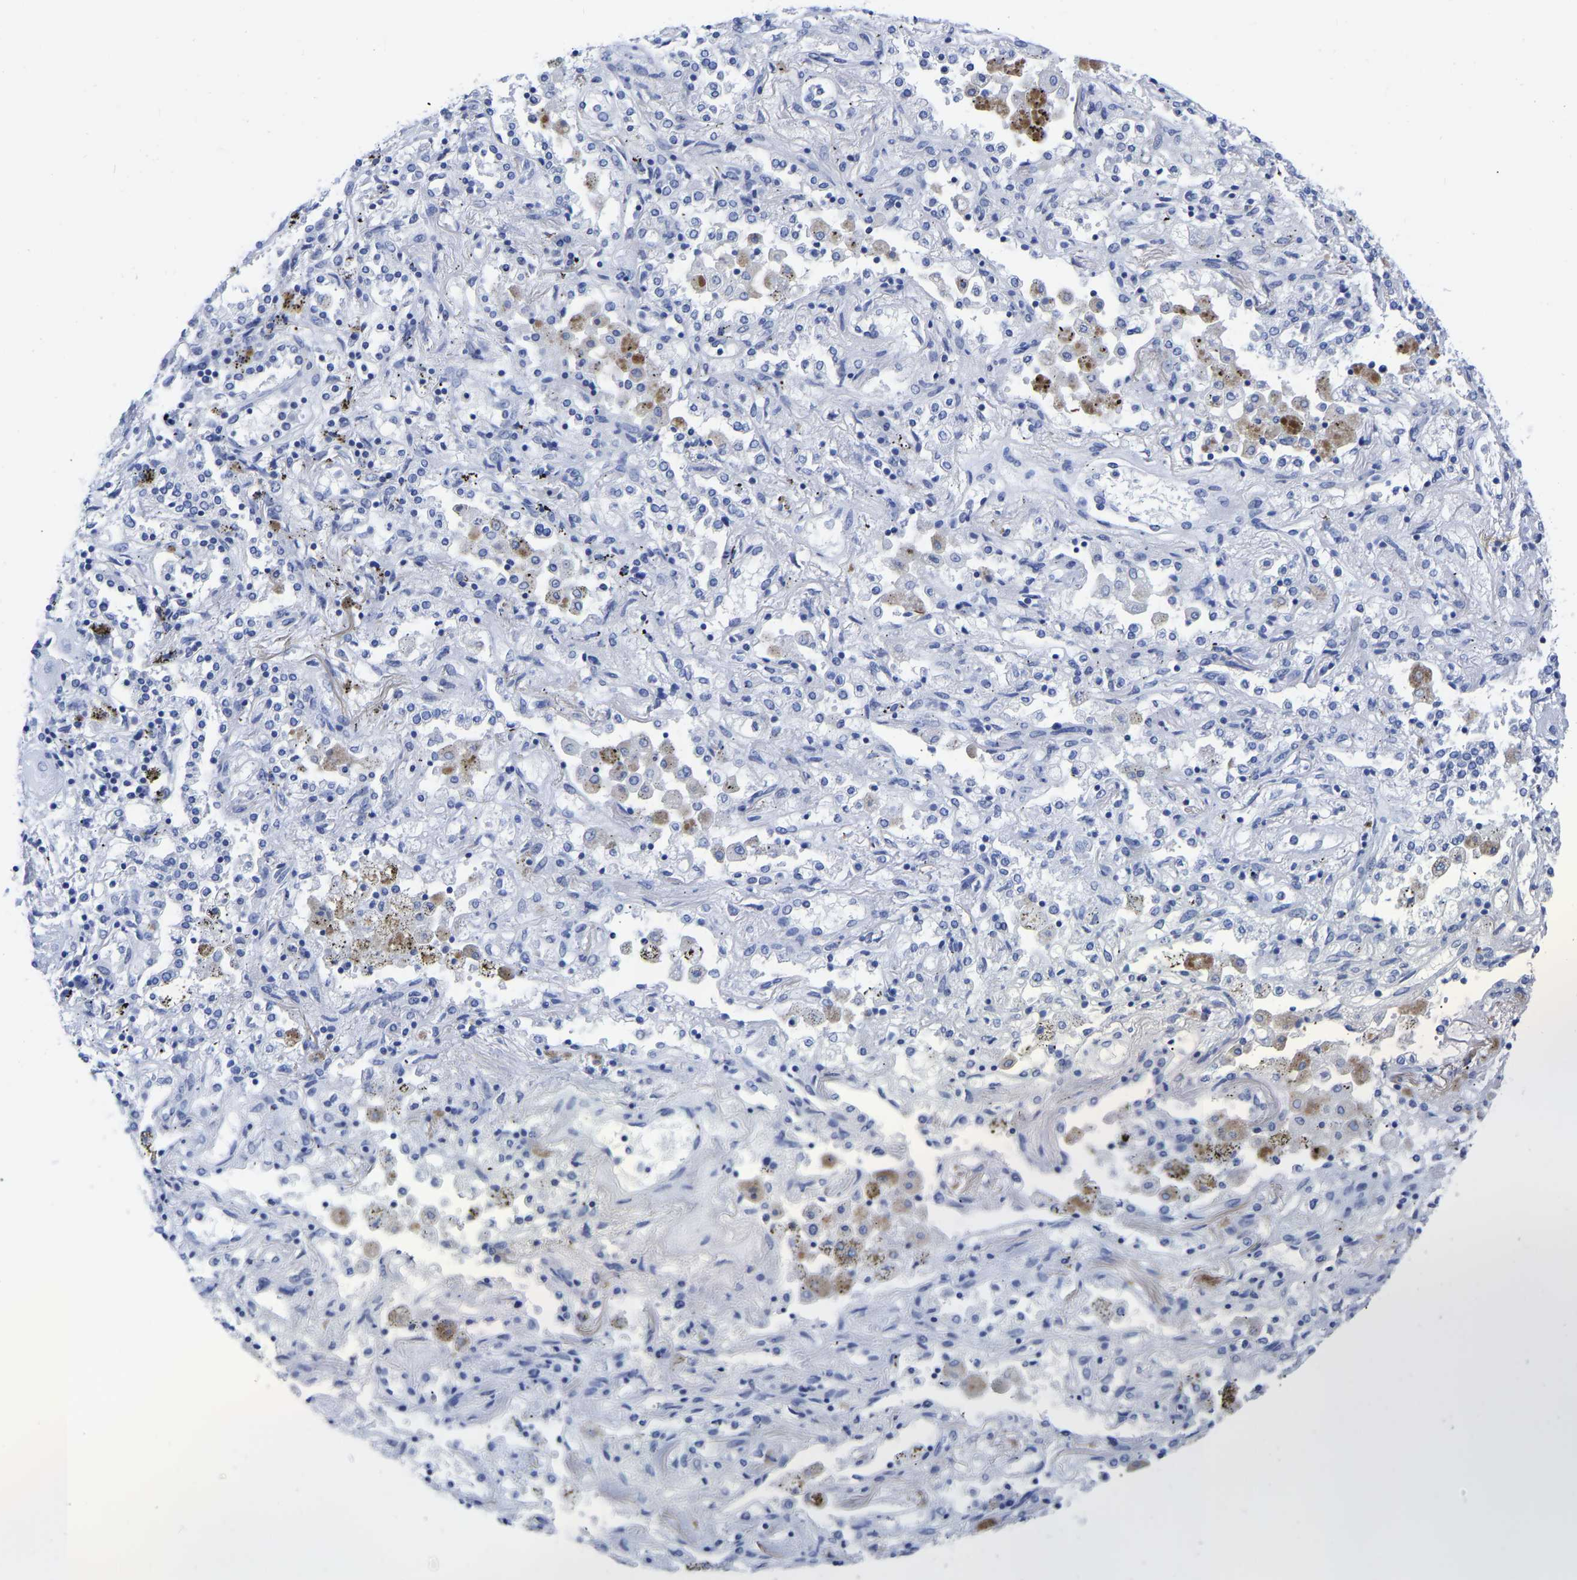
{"staining": {"intensity": "negative", "quantity": "none", "location": "none"}, "tissue": "lung cancer", "cell_type": "Tumor cells", "image_type": "cancer", "snomed": [{"axis": "morphology", "description": "Squamous cell carcinoma, NOS"}, {"axis": "topography", "description": "Lung"}], "caption": "A histopathology image of squamous cell carcinoma (lung) stained for a protein exhibits no brown staining in tumor cells.", "gene": "GPA33", "patient": {"sex": "female", "age": 47}}